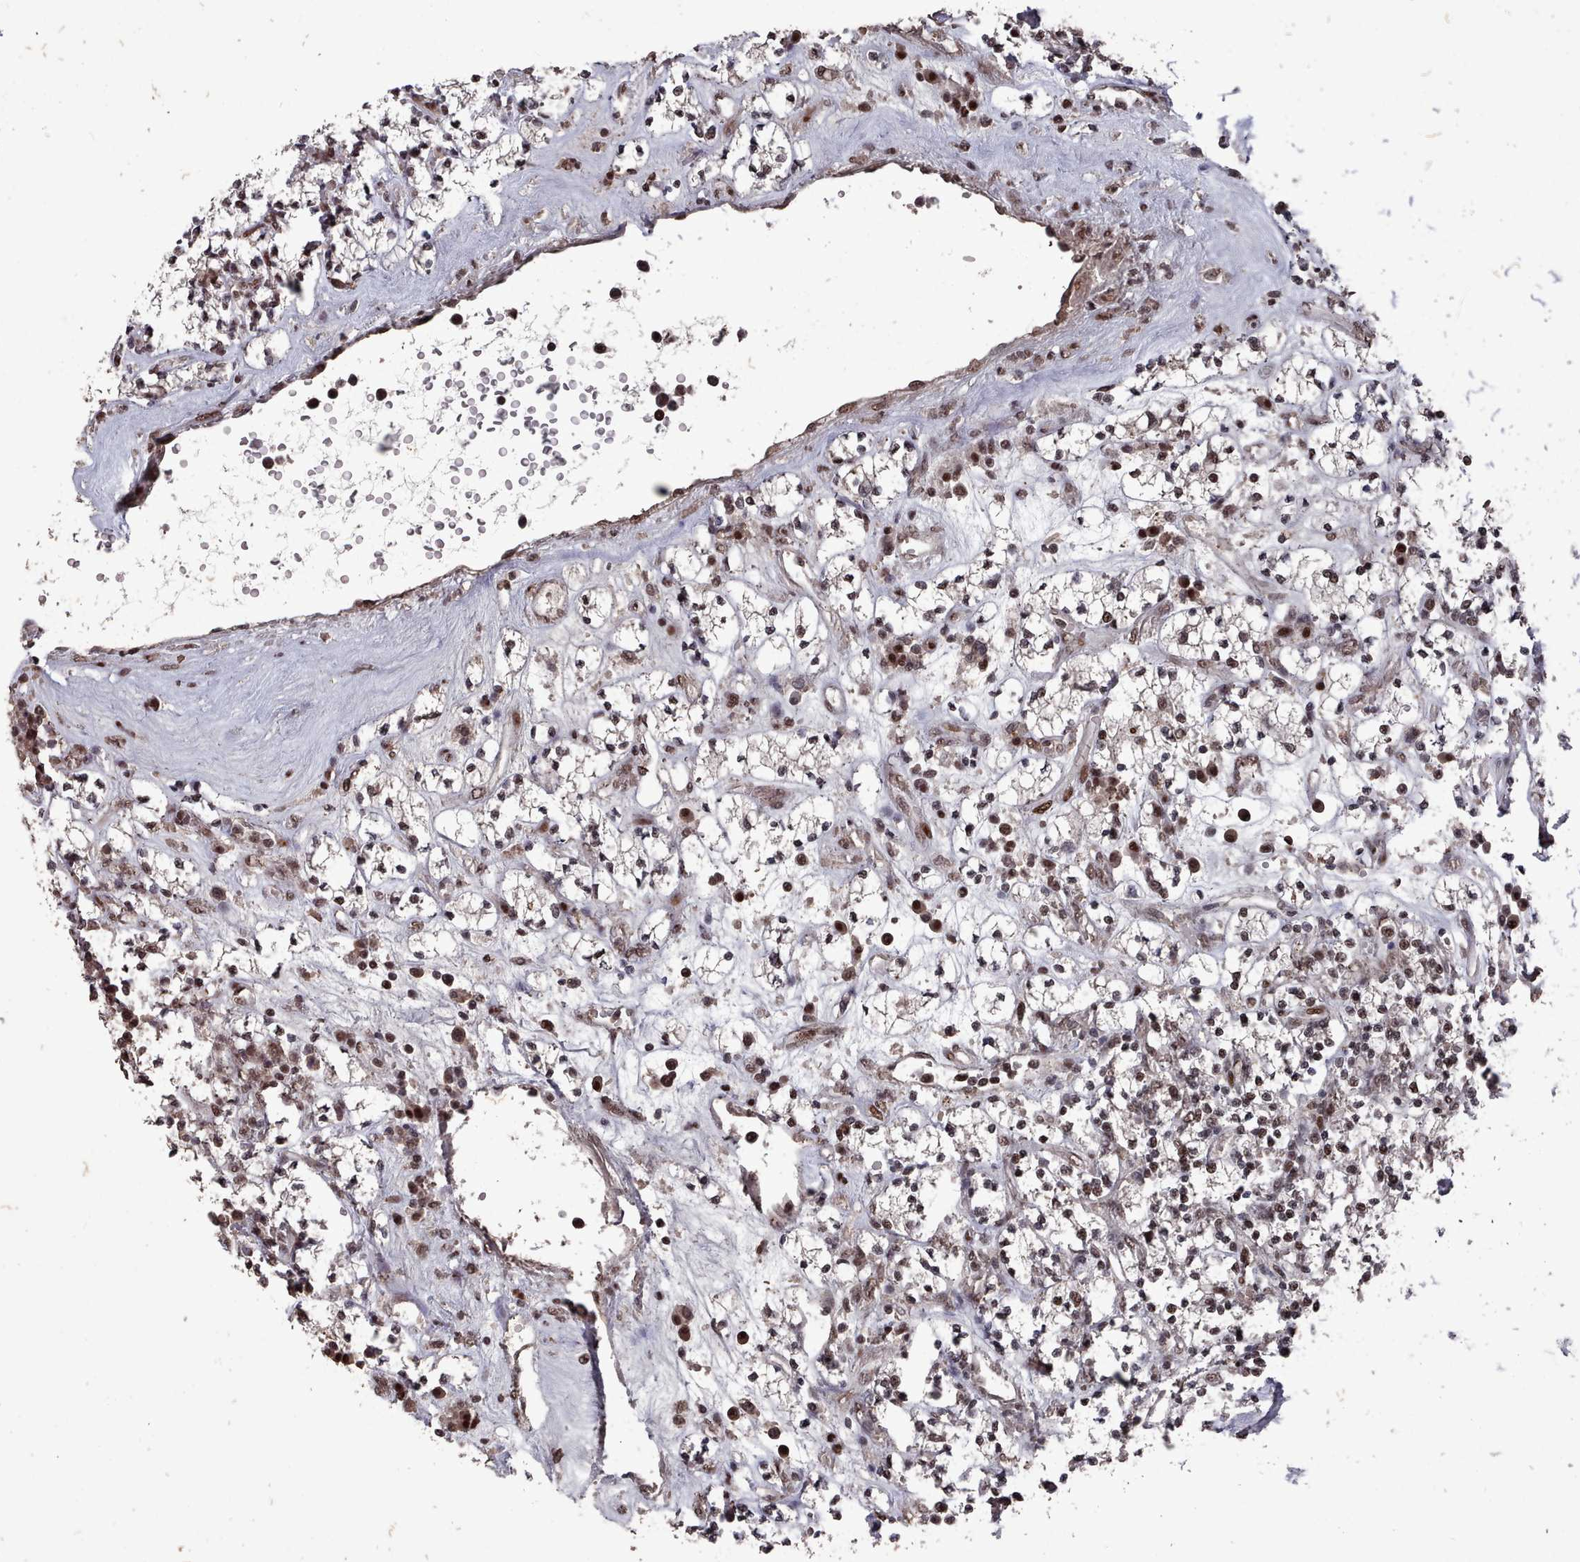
{"staining": {"intensity": "moderate", "quantity": "<25%", "location": "nuclear"}, "tissue": "renal cancer", "cell_type": "Tumor cells", "image_type": "cancer", "snomed": [{"axis": "morphology", "description": "Adenocarcinoma, NOS"}, {"axis": "topography", "description": "Kidney"}], "caption": "Immunohistochemical staining of human renal adenocarcinoma shows low levels of moderate nuclear protein expression in approximately <25% of tumor cells.", "gene": "PNRC2", "patient": {"sex": "male", "age": 77}}